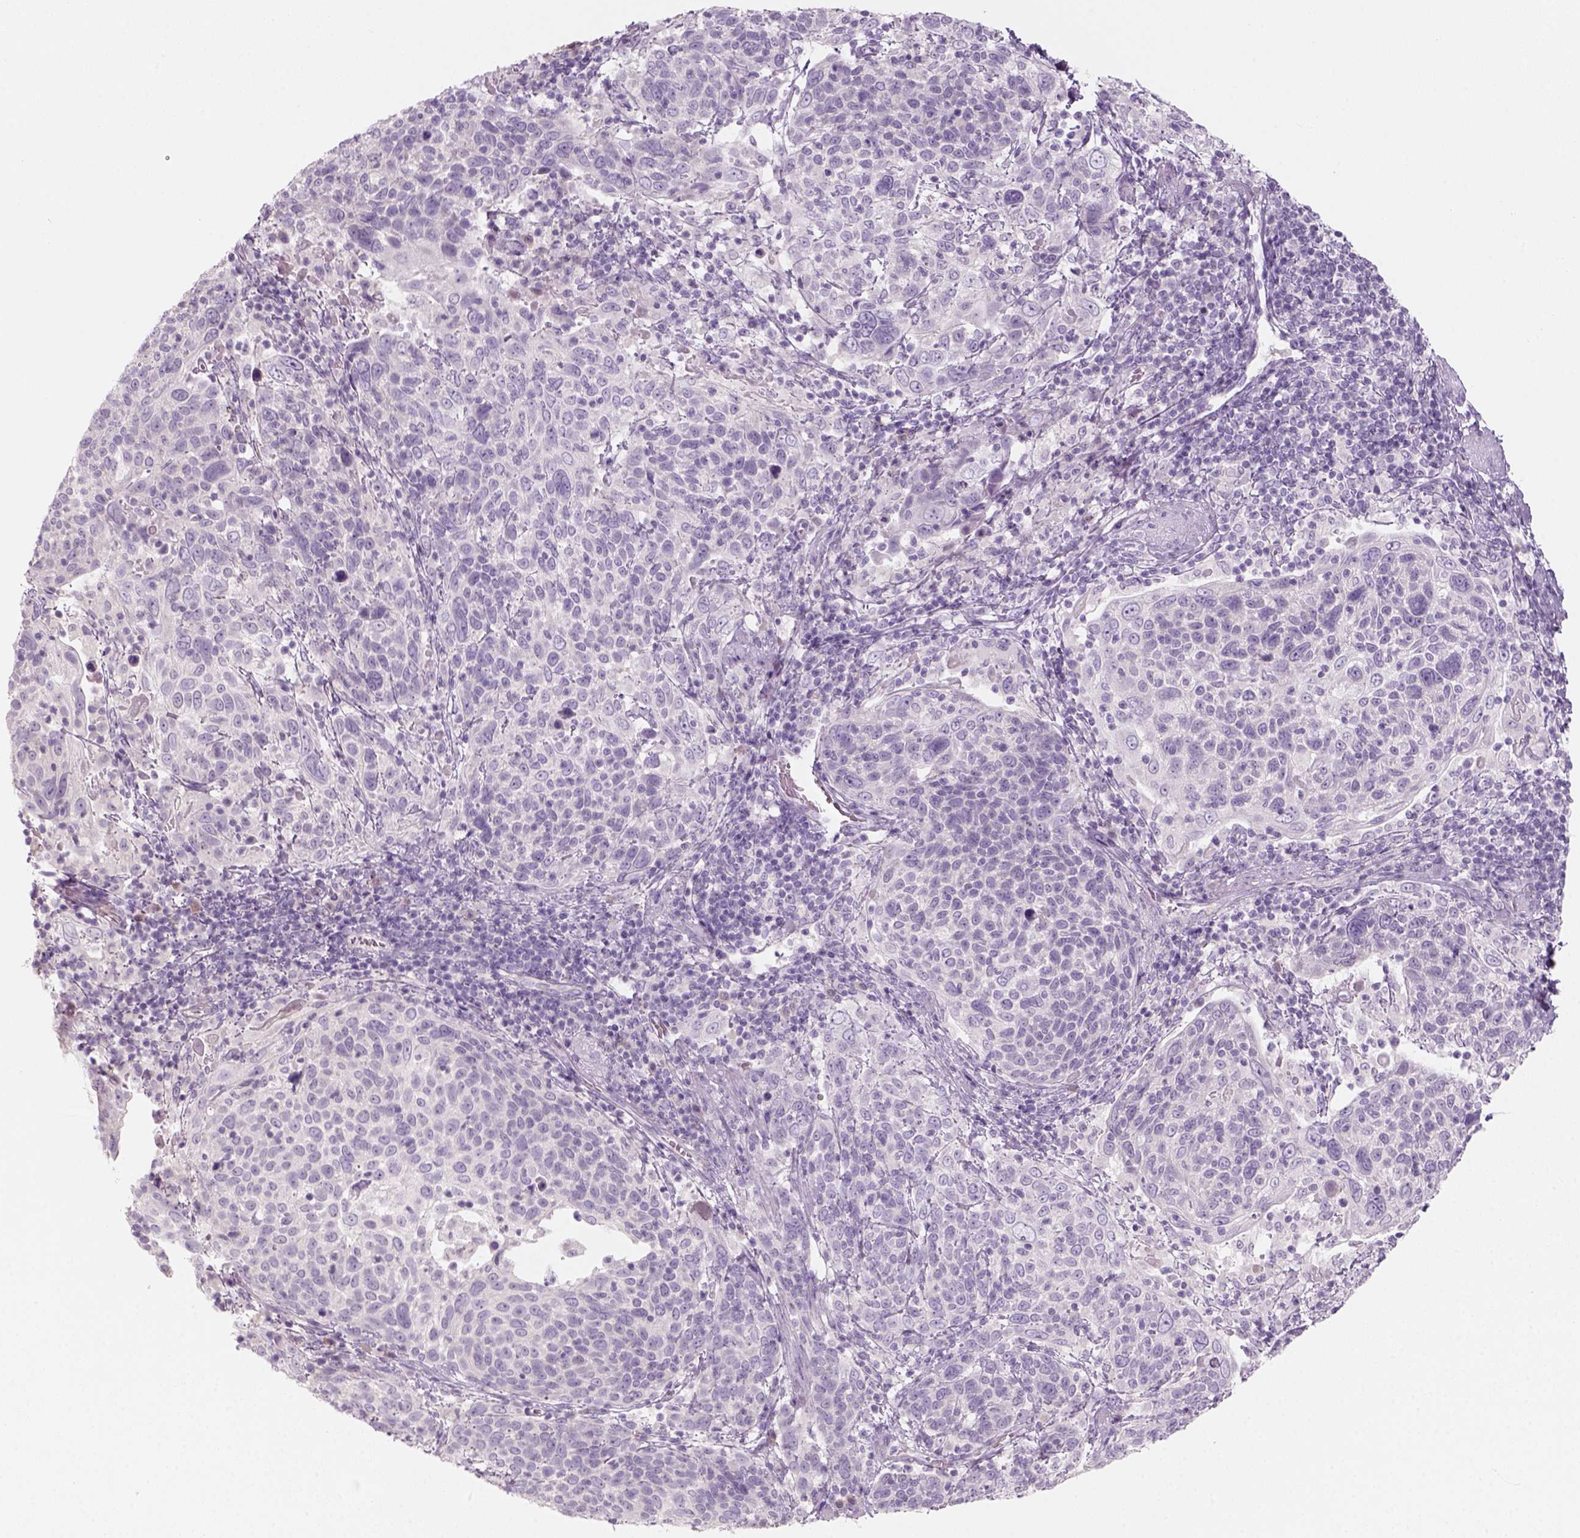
{"staining": {"intensity": "negative", "quantity": "none", "location": "none"}, "tissue": "cervical cancer", "cell_type": "Tumor cells", "image_type": "cancer", "snomed": [{"axis": "morphology", "description": "Squamous cell carcinoma, NOS"}, {"axis": "topography", "description": "Cervix"}], "caption": "The image demonstrates no staining of tumor cells in cervical squamous cell carcinoma. (Stains: DAB immunohistochemistry with hematoxylin counter stain, Microscopy: brightfield microscopy at high magnification).", "gene": "KRT25", "patient": {"sex": "female", "age": 61}}